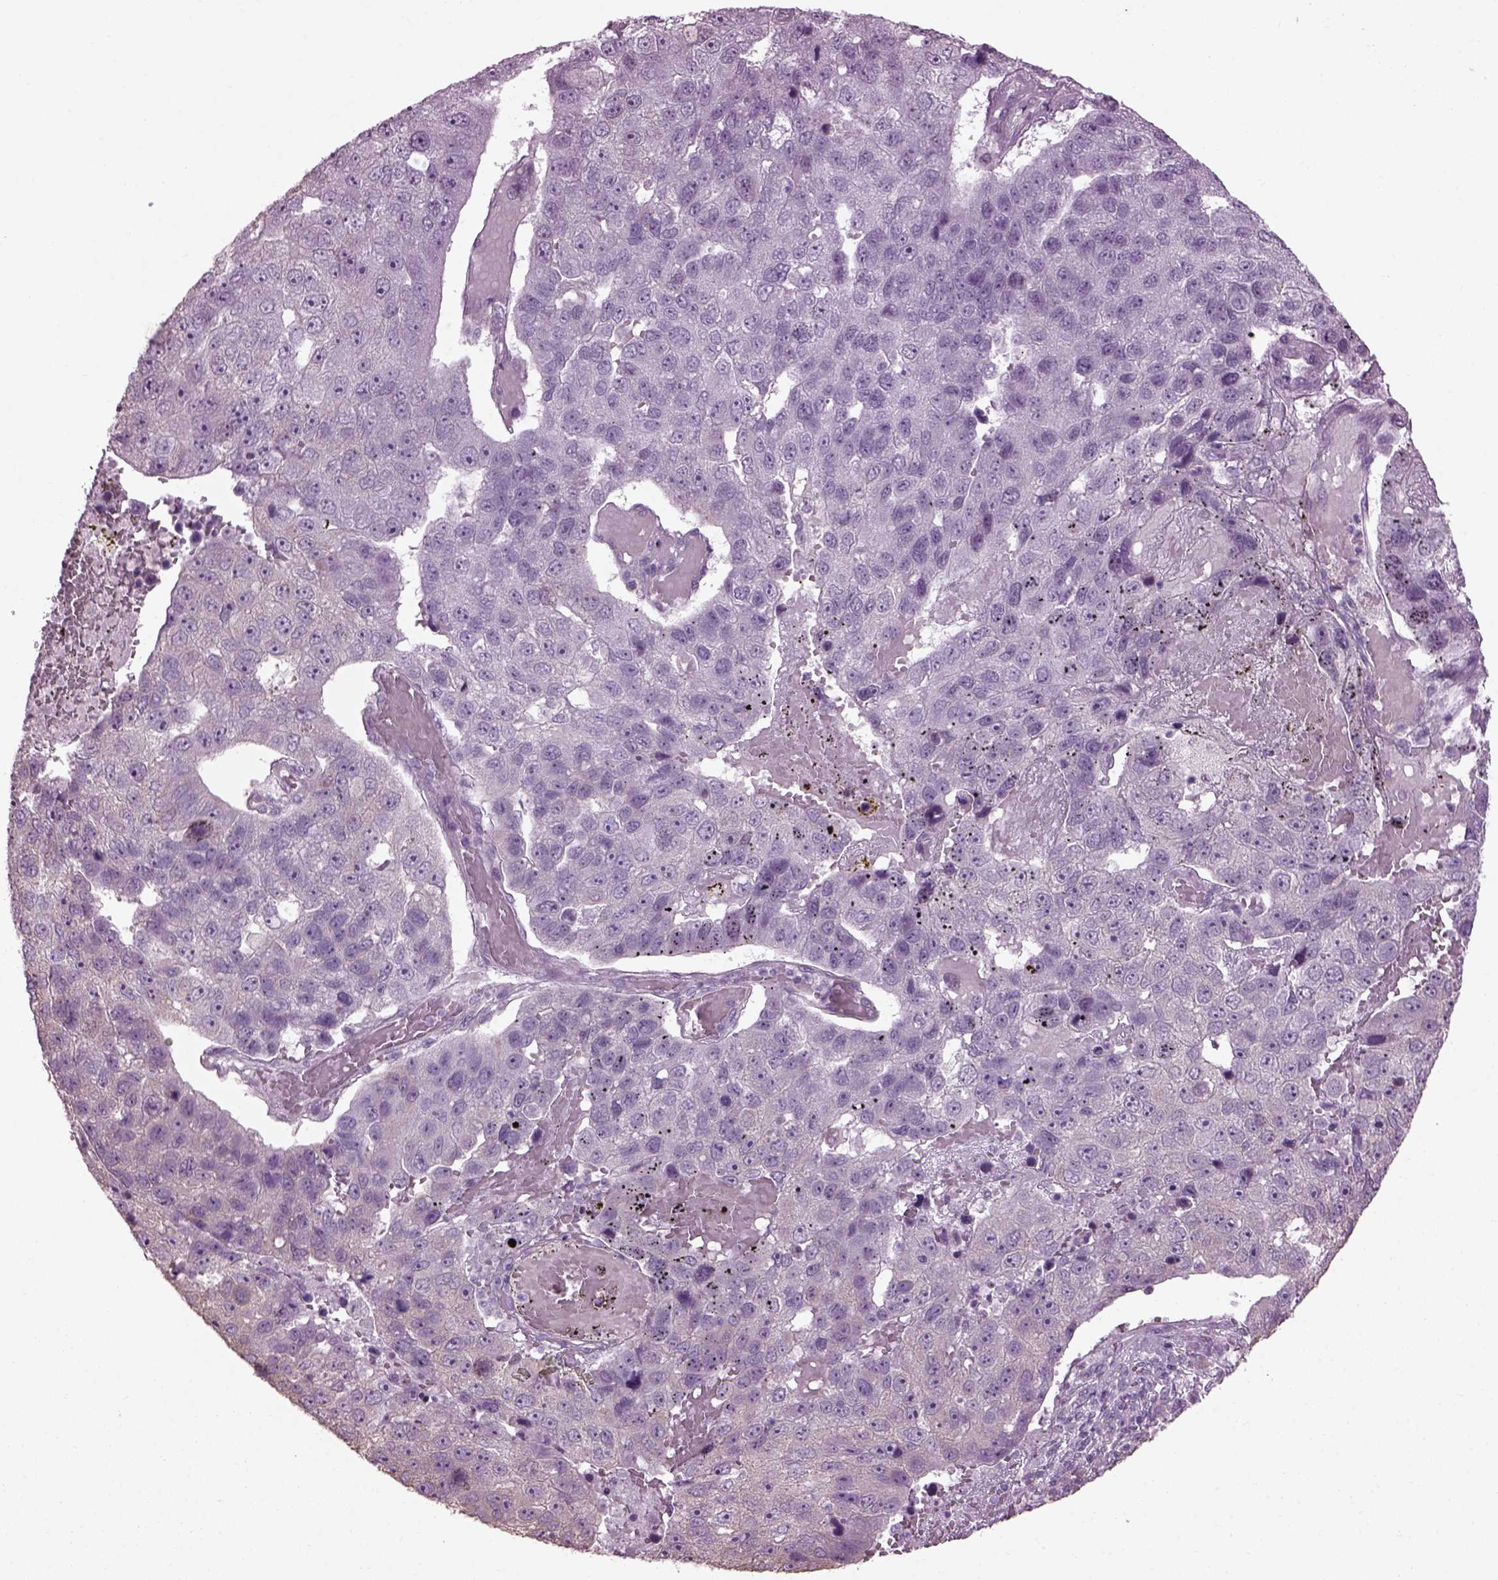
{"staining": {"intensity": "negative", "quantity": "none", "location": "none"}, "tissue": "pancreatic cancer", "cell_type": "Tumor cells", "image_type": "cancer", "snomed": [{"axis": "morphology", "description": "Adenocarcinoma, NOS"}, {"axis": "topography", "description": "Pancreas"}], "caption": "IHC micrograph of neoplastic tissue: pancreatic cancer stained with DAB (3,3'-diaminobenzidine) displays no significant protein positivity in tumor cells.", "gene": "CABP5", "patient": {"sex": "female", "age": 61}}